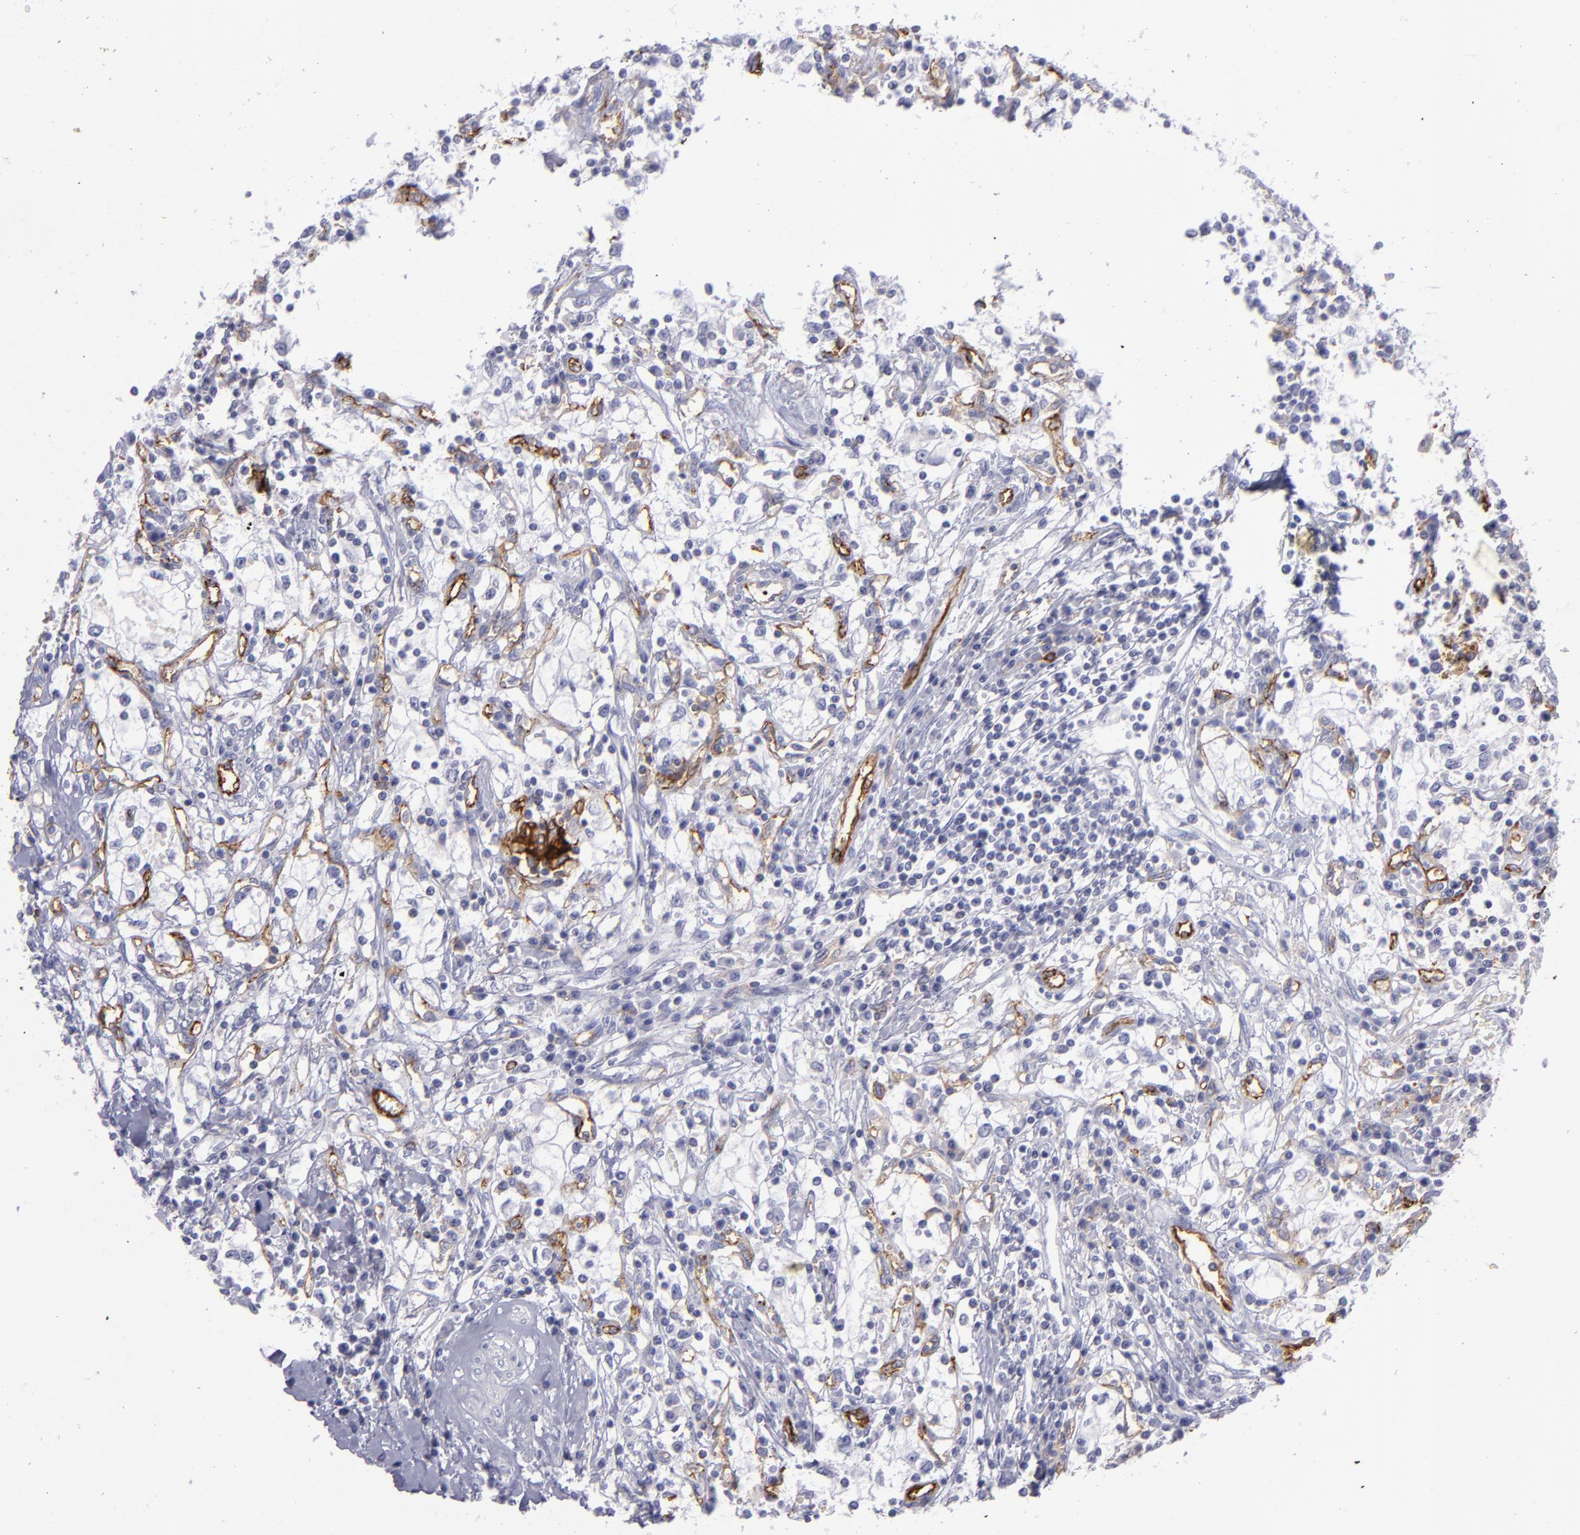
{"staining": {"intensity": "negative", "quantity": "none", "location": "none"}, "tissue": "renal cancer", "cell_type": "Tumor cells", "image_type": "cancer", "snomed": [{"axis": "morphology", "description": "Adenocarcinoma, NOS"}, {"axis": "topography", "description": "Kidney"}], "caption": "A micrograph of human renal cancer is negative for staining in tumor cells. Nuclei are stained in blue.", "gene": "ACE", "patient": {"sex": "male", "age": 82}}